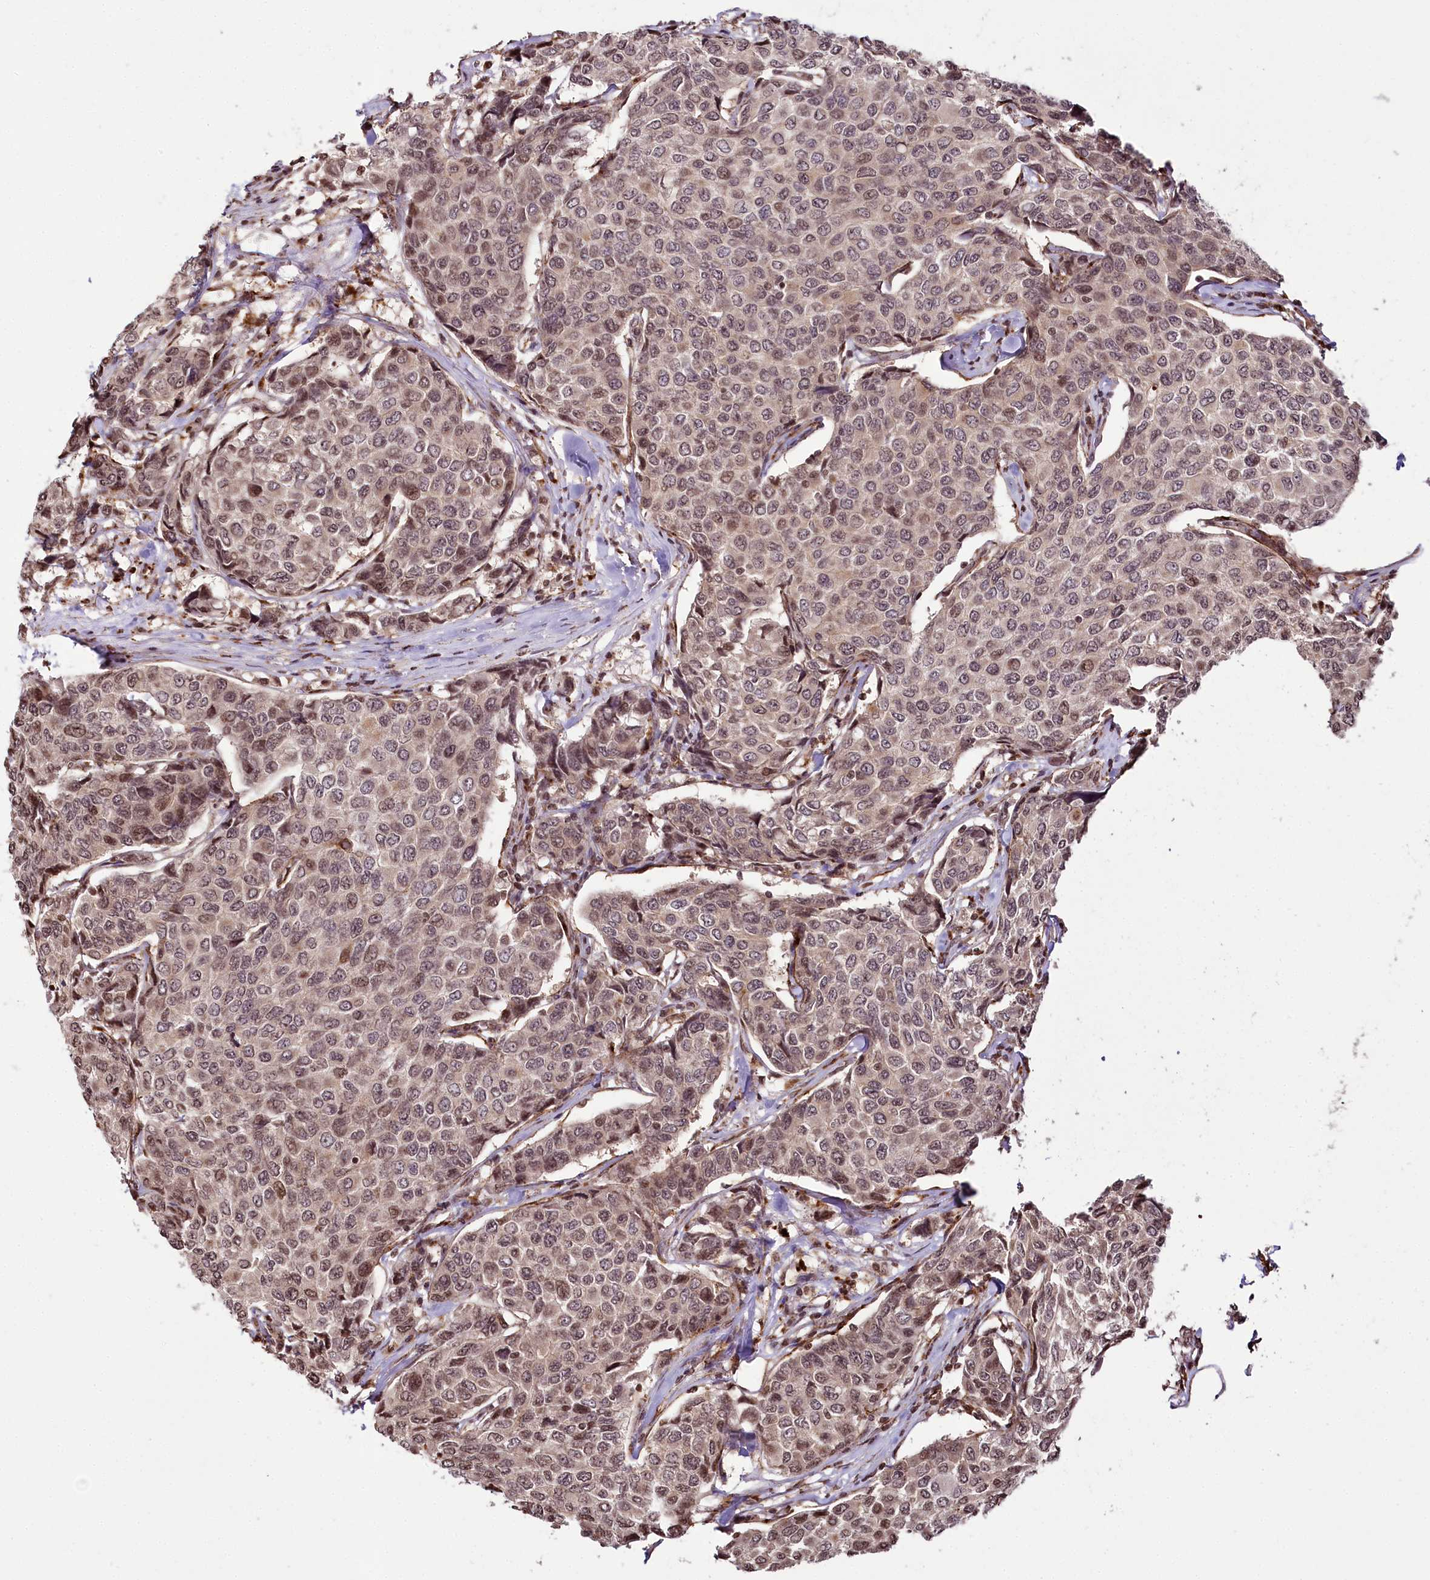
{"staining": {"intensity": "moderate", "quantity": ">75%", "location": "nuclear"}, "tissue": "breast cancer", "cell_type": "Tumor cells", "image_type": "cancer", "snomed": [{"axis": "morphology", "description": "Duct carcinoma"}, {"axis": "topography", "description": "Breast"}], "caption": "Protein expression analysis of human breast cancer (intraductal carcinoma) reveals moderate nuclear positivity in about >75% of tumor cells.", "gene": "HOXC8", "patient": {"sex": "female", "age": 55}}